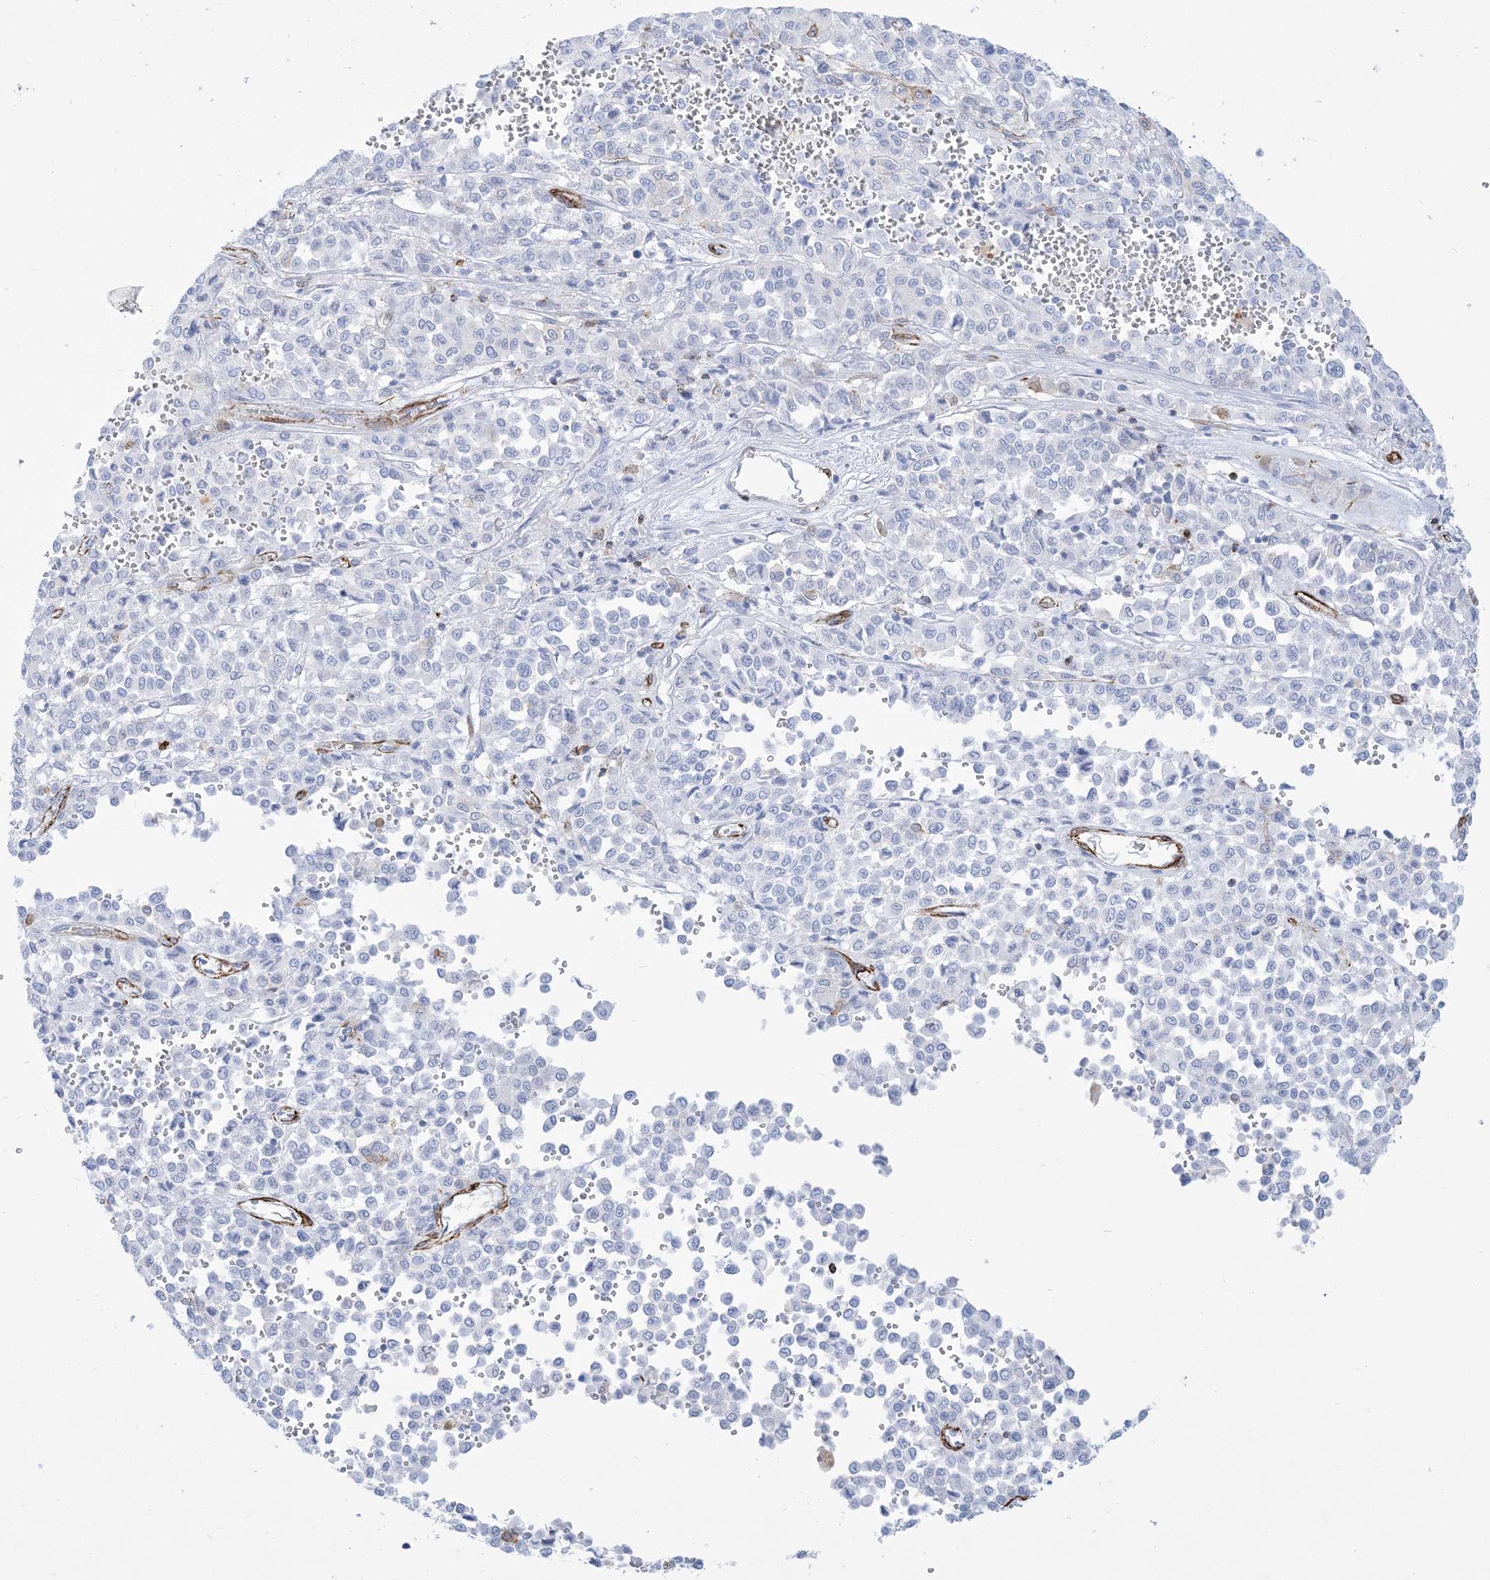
{"staining": {"intensity": "negative", "quantity": "none", "location": "none"}, "tissue": "melanoma", "cell_type": "Tumor cells", "image_type": "cancer", "snomed": [{"axis": "morphology", "description": "Malignant melanoma, Metastatic site"}, {"axis": "topography", "description": "Pancreas"}], "caption": "Immunohistochemical staining of malignant melanoma (metastatic site) reveals no significant staining in tumor cells.", "gene": "B3GNT7", "patient": {"sex": "female", "age": 30}}